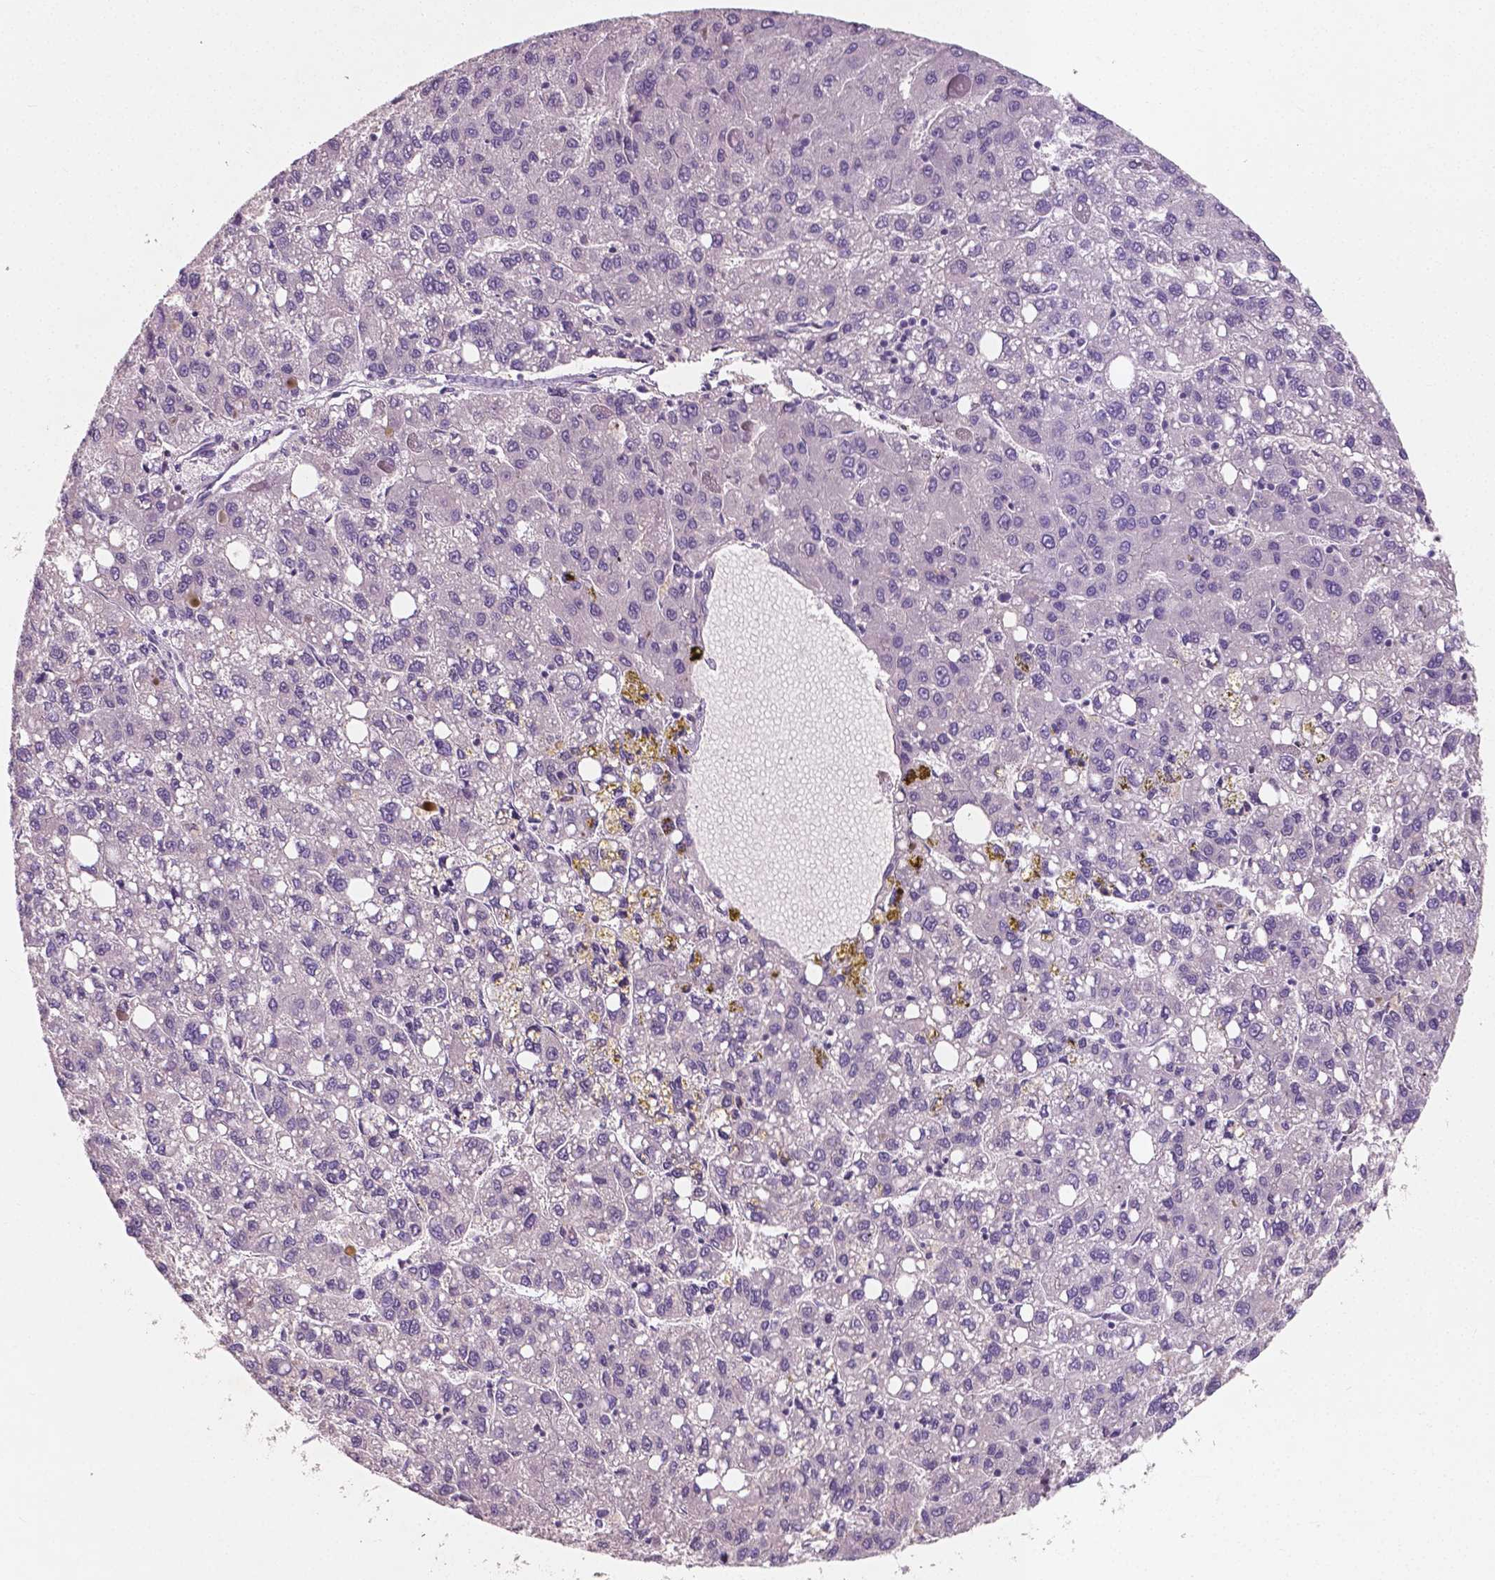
{"staining": {"intensity": "negative", "quantity": "none", "location": "none"}, "tissue": "liver cancer", "cell_type": "Tumor cells", "image_type": "cancer", "snomed": [{"axis": "morphology", "description": "Carcinoma, Hepatocellular, NOS"}, {"axis": "topography", "description": "Liver"}], "caption": "Tumor cells show no significant positivity in liver hepatocellular carcinoma. Nuclei are stained in blue.", "gene": "LSM14B", "patient": {"sex": "female", "age": 82}}